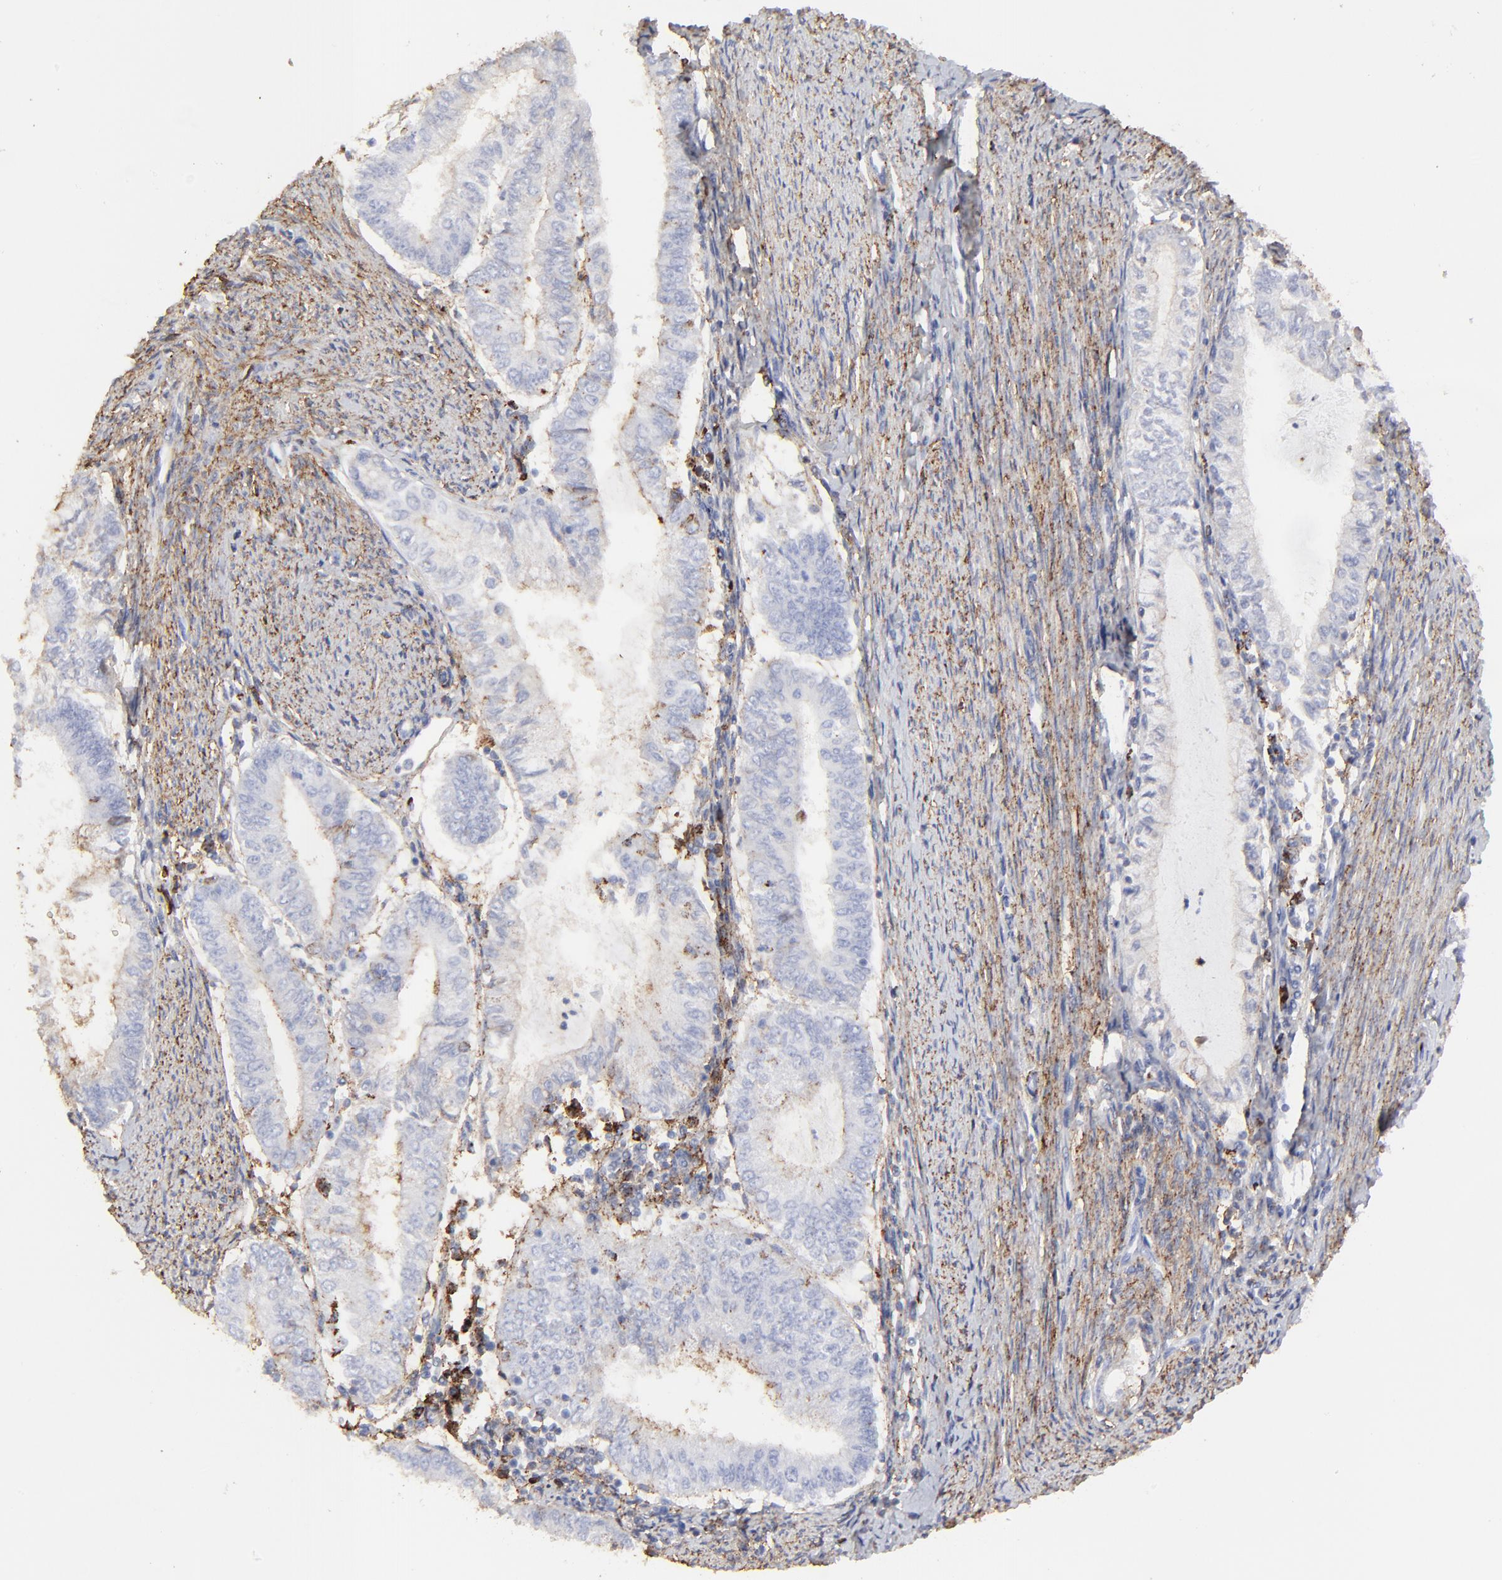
{"staining": {"intensity": "weak", "quantity": "<25%", "location": "cytoplasmic/membranous"}, "tissue": "endometrial cancer", "cell_type": "Tumor cells", "image_type": "cancer", "snomed": [{"axis": "morphology", "description": "Adenocarcinoma, NOS"}, {"axis": "topography", "description": "Endometrium"}], "caption": "Endometrial cancer (adenocarcinoma) stained for a protein using immunohistochemistry (IHC) reveals no expression tumor cells.", "gene": "ANXA6", "patient": {"sex": "female", "age": 66}}